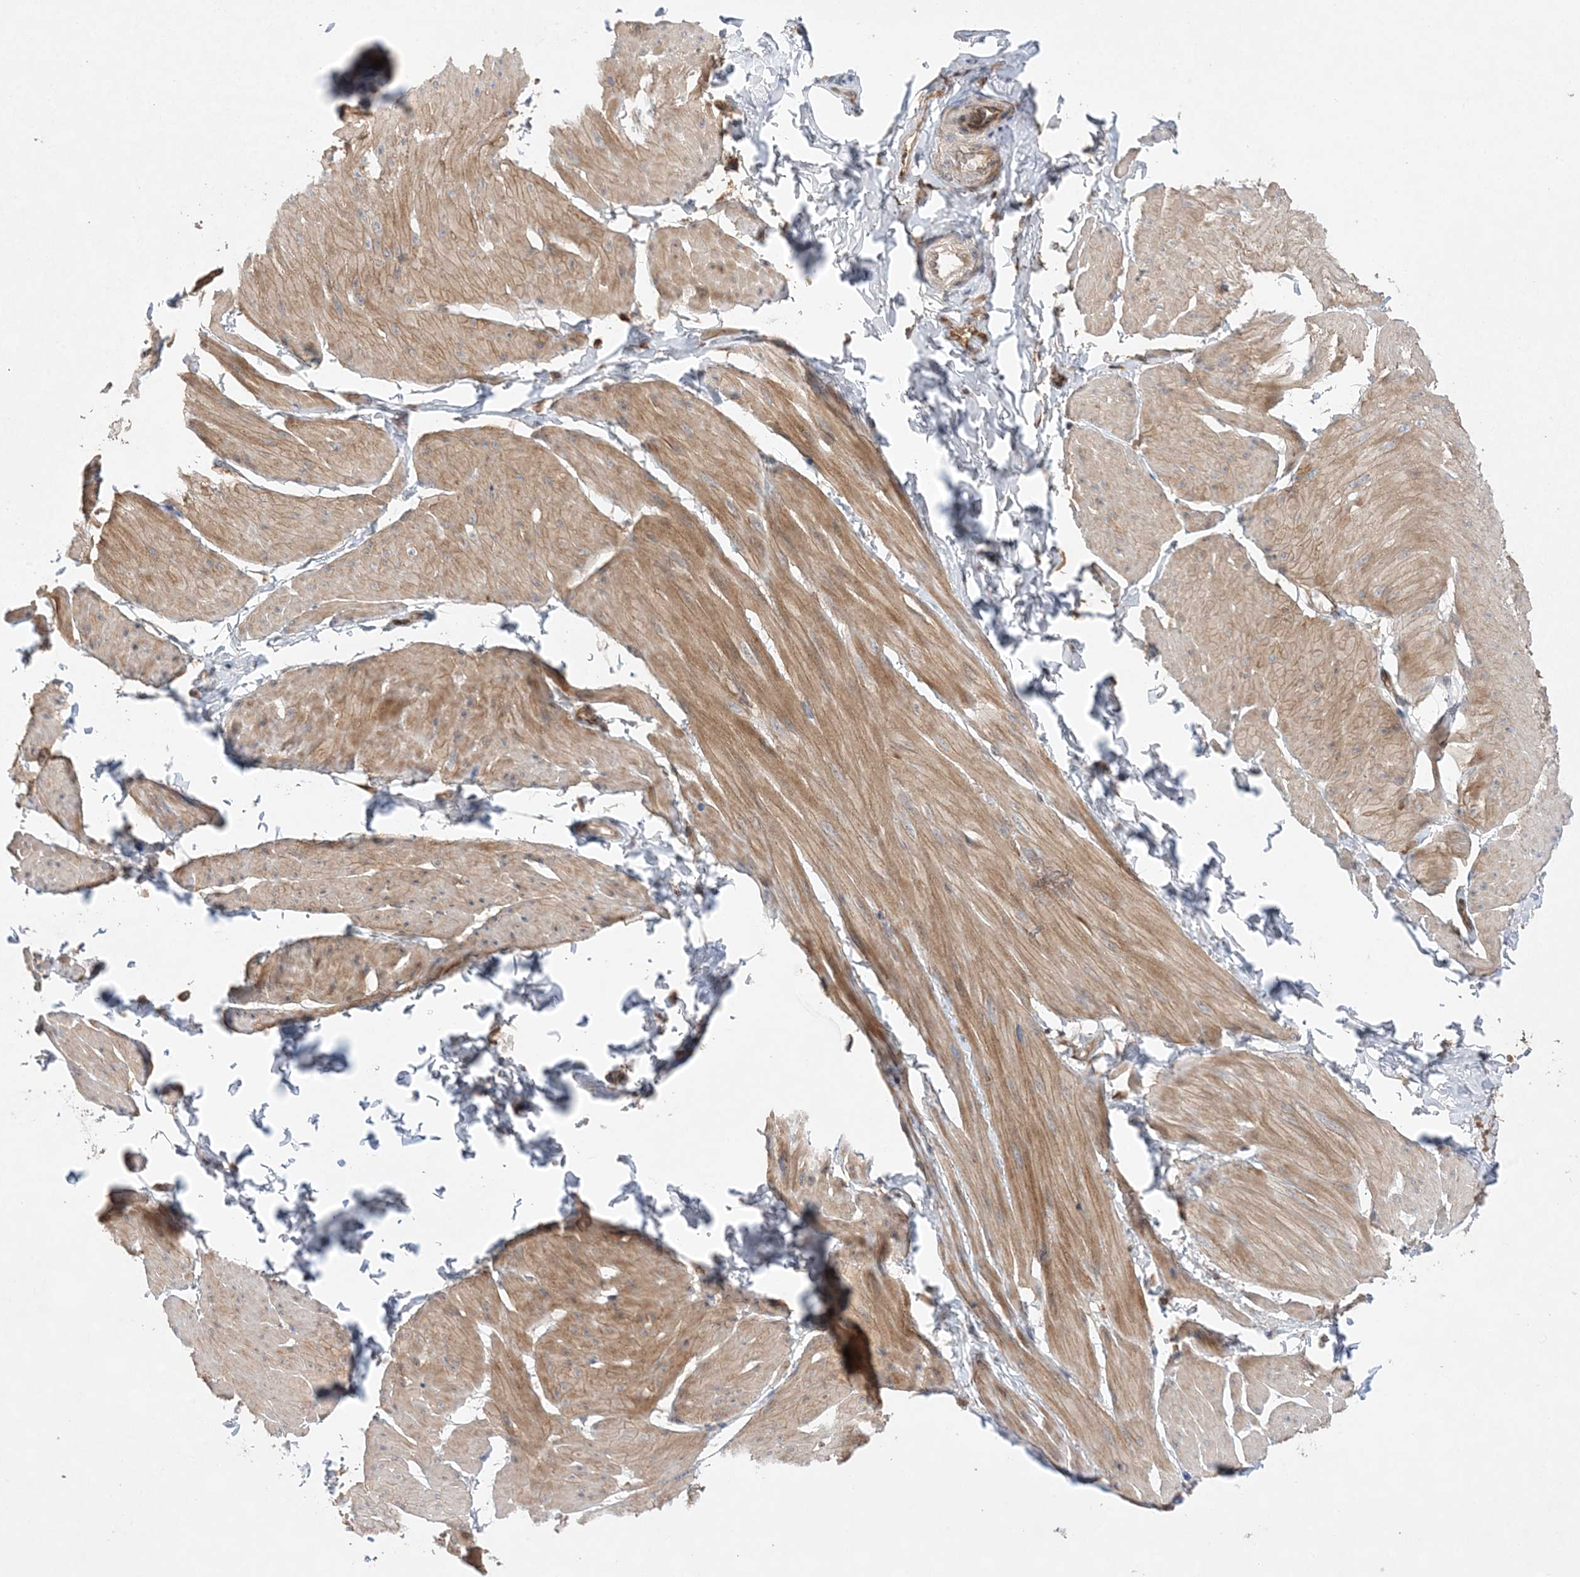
{"staining": {"intensity": "moderate", "quantity": ">75%", "location": "cytoplasmic/membranous"}, "tissue": "smooth muscle", "cell_type": "Smooth muscle cells", "image_type": "normal", "snomed": [{"axis": "morphology", "description": "Urothelial carcinoma, High grade"}, {"axis": "topography", "description": "Urinary bladder"}], "caption": "IHC photomicrograph of unremarkable human smooth muscle stained for a protein (brown), which displays medium levels of moderate cytoplasmic/membranous staining in about >75% of smooth muscle cells.", "gene": "TMEM132B", "patient": {"sex": "male", "age": 46}}